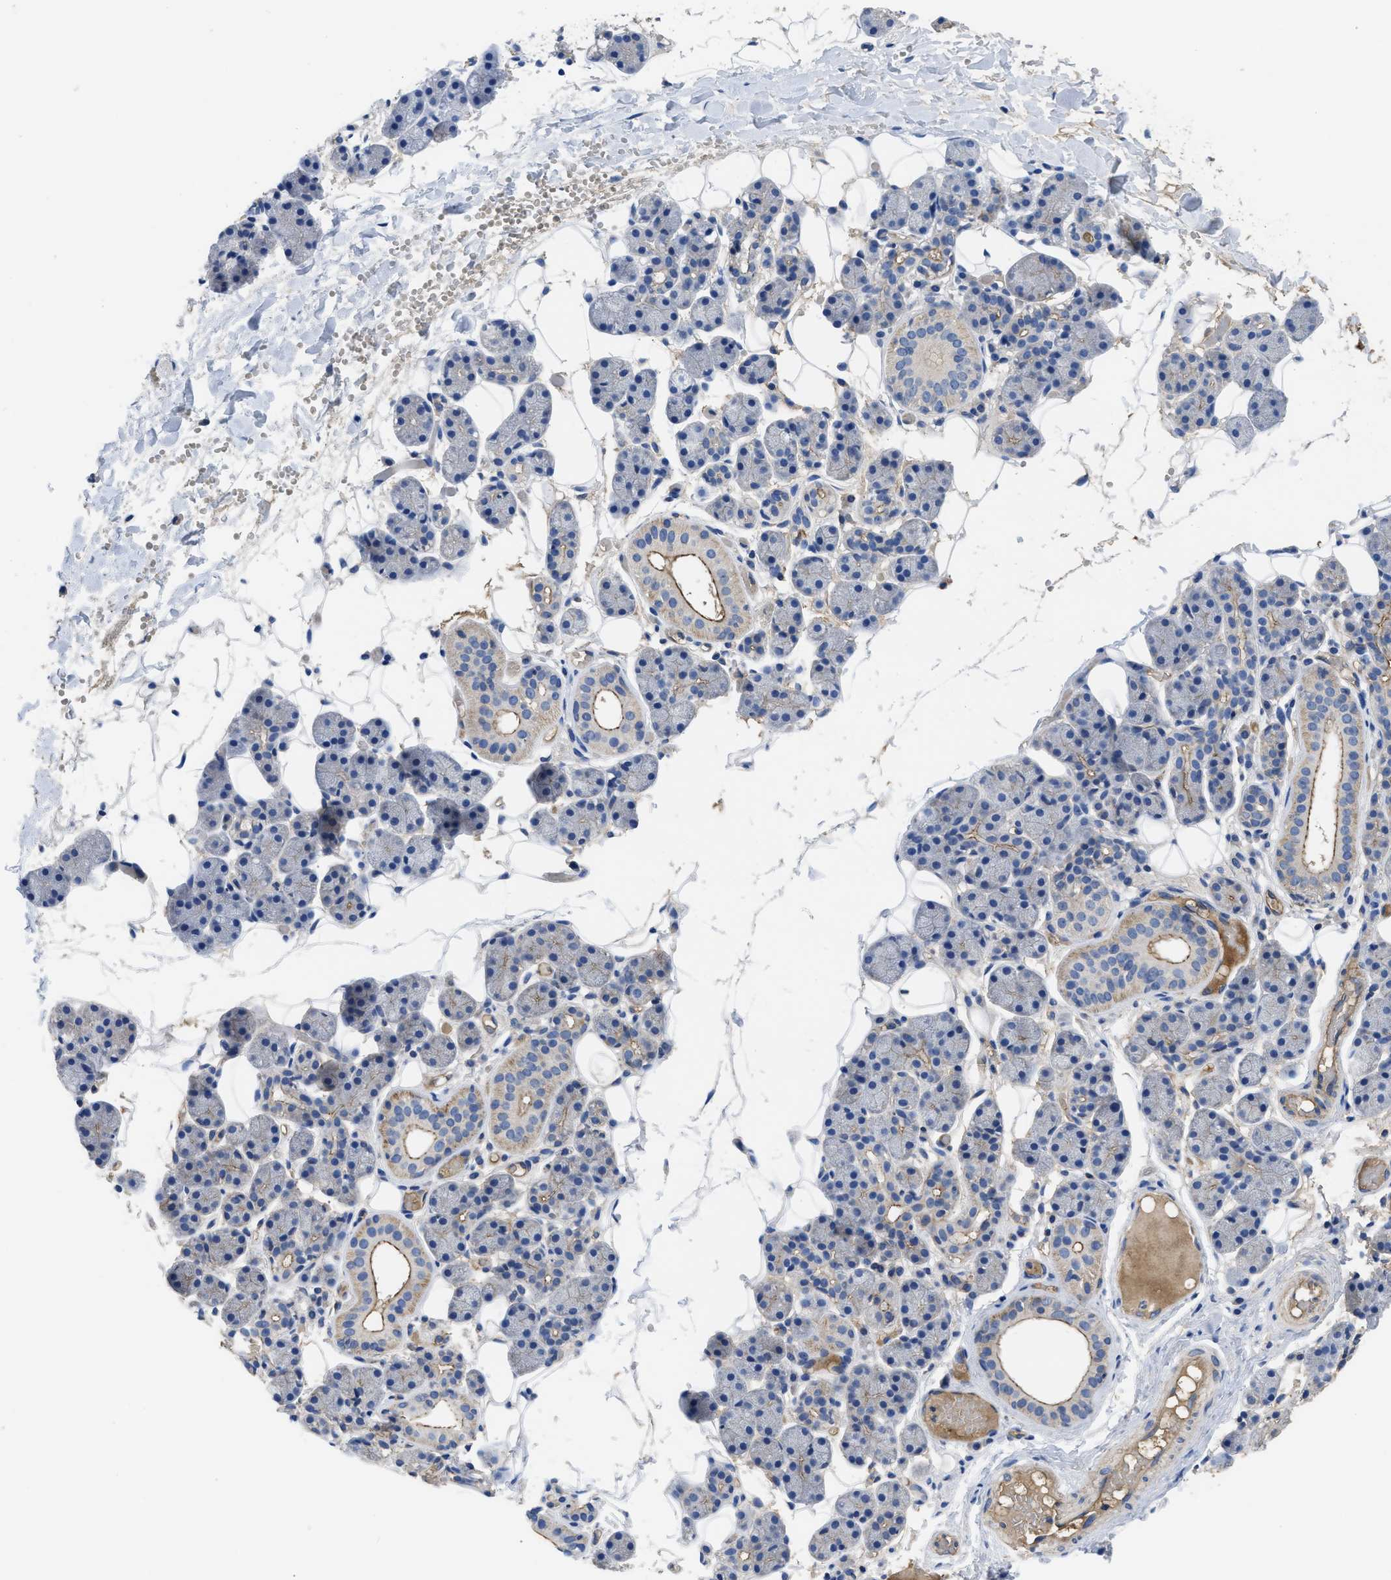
{"staining": {"intensity": "moderate", "quantity": "<25%", "location": "cytoplasmic/membranous"}, "tissue": "salivary gland", "cell_type": "Glandular cells", "image_type": "normal", "snomed": [{"axis": "morphology", "description": "Normal tissue, NOS"}, {"axis": "topography", "description": "Salivary gland"}], "caption": "This histopathology image reveals normal salivary gland stained with IHC to label a protein in brown. The cytoplasmic/membranous of glandular cells show moderate positivity for the protein. Nuclei are counter-stained blue.", "gene": "USP4", "patient": {"sex": "female", "age": 33}}